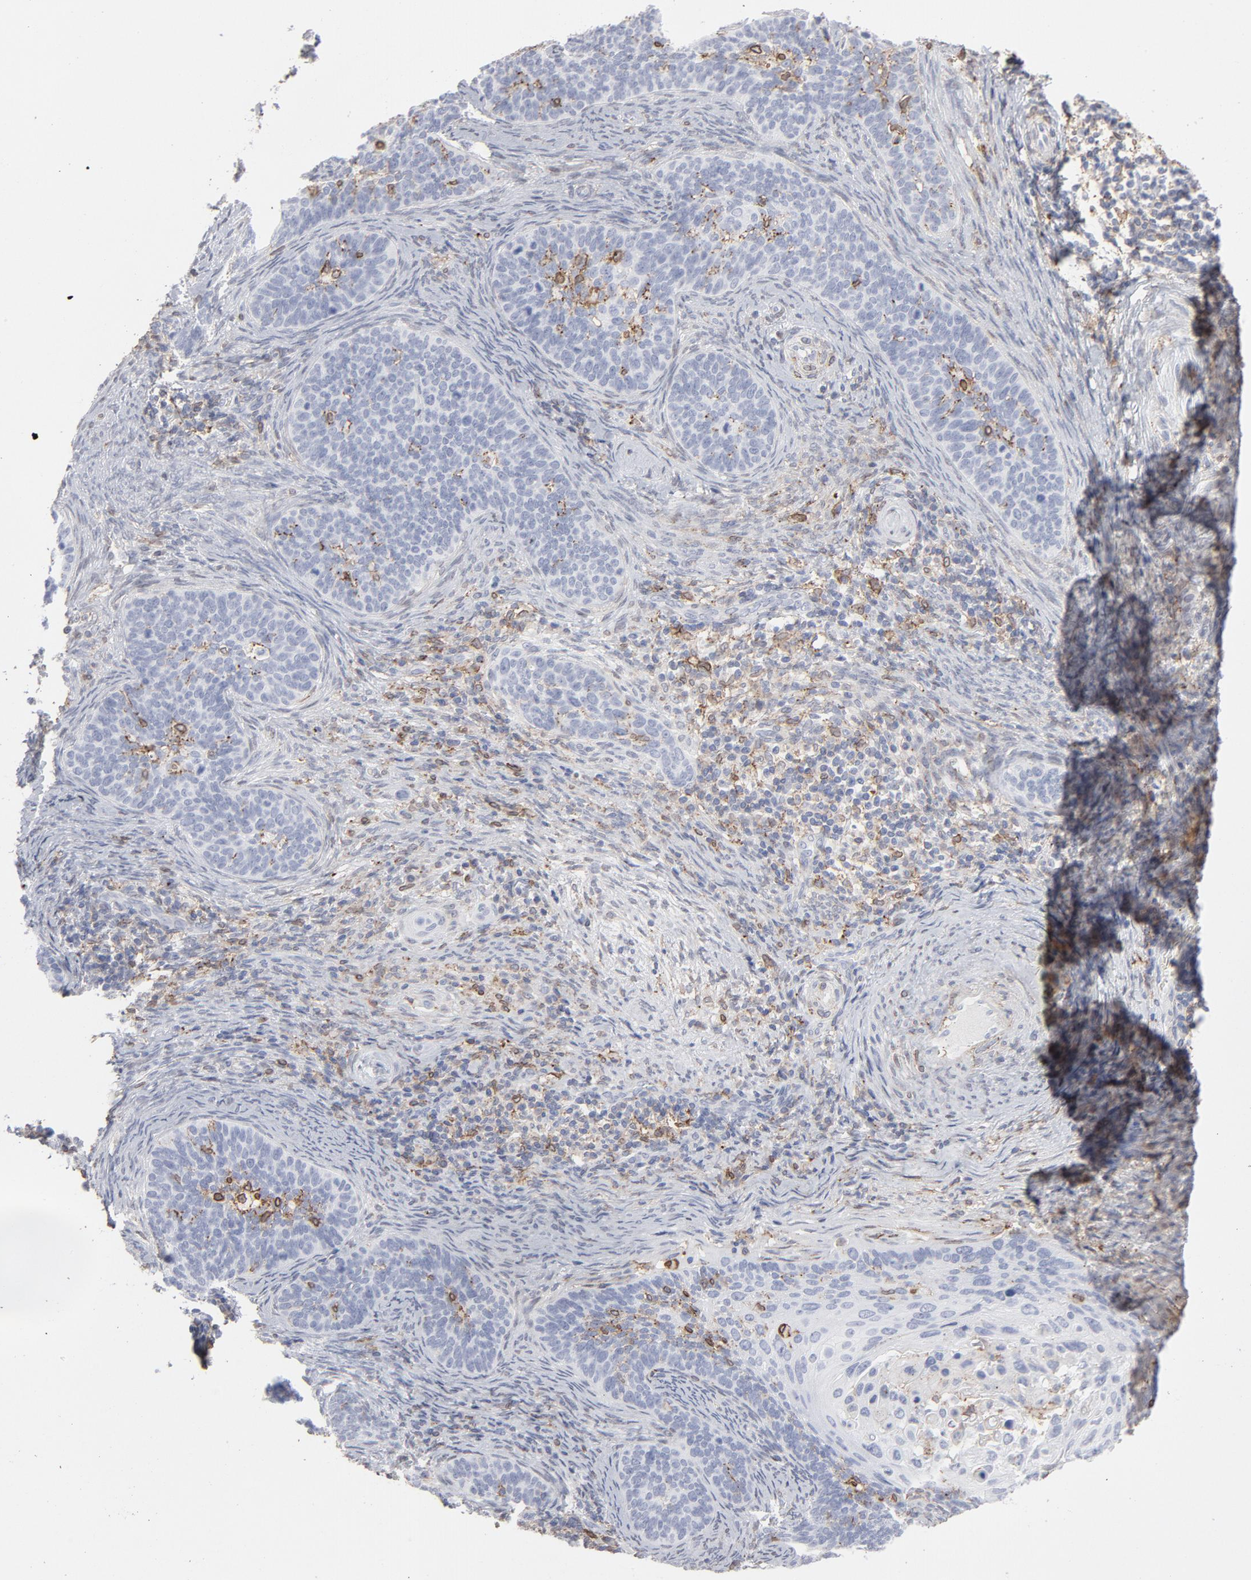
{"staining": {"intensity": "moderate", "quantity": "<25%", "location": "cytoplasmic/membranous"}, "tissue": "cervical cancer", "cell_type": "Tumor cells", "image_type": "cancer", "snomed": [{"axis": "morphology", "description": "Squamous cell carcinoma, NOS"}, {"axis": "topography", "description": "Cervix"}], "caption": "Protein analysis of cervical cancer (squamous cell carcinoma) tissue displays moderate cytoplasmic/membranous expression in about <25% of tumor cells.", "gene": "ANXA5", "patient": {"sex": "female", "age": 33}}